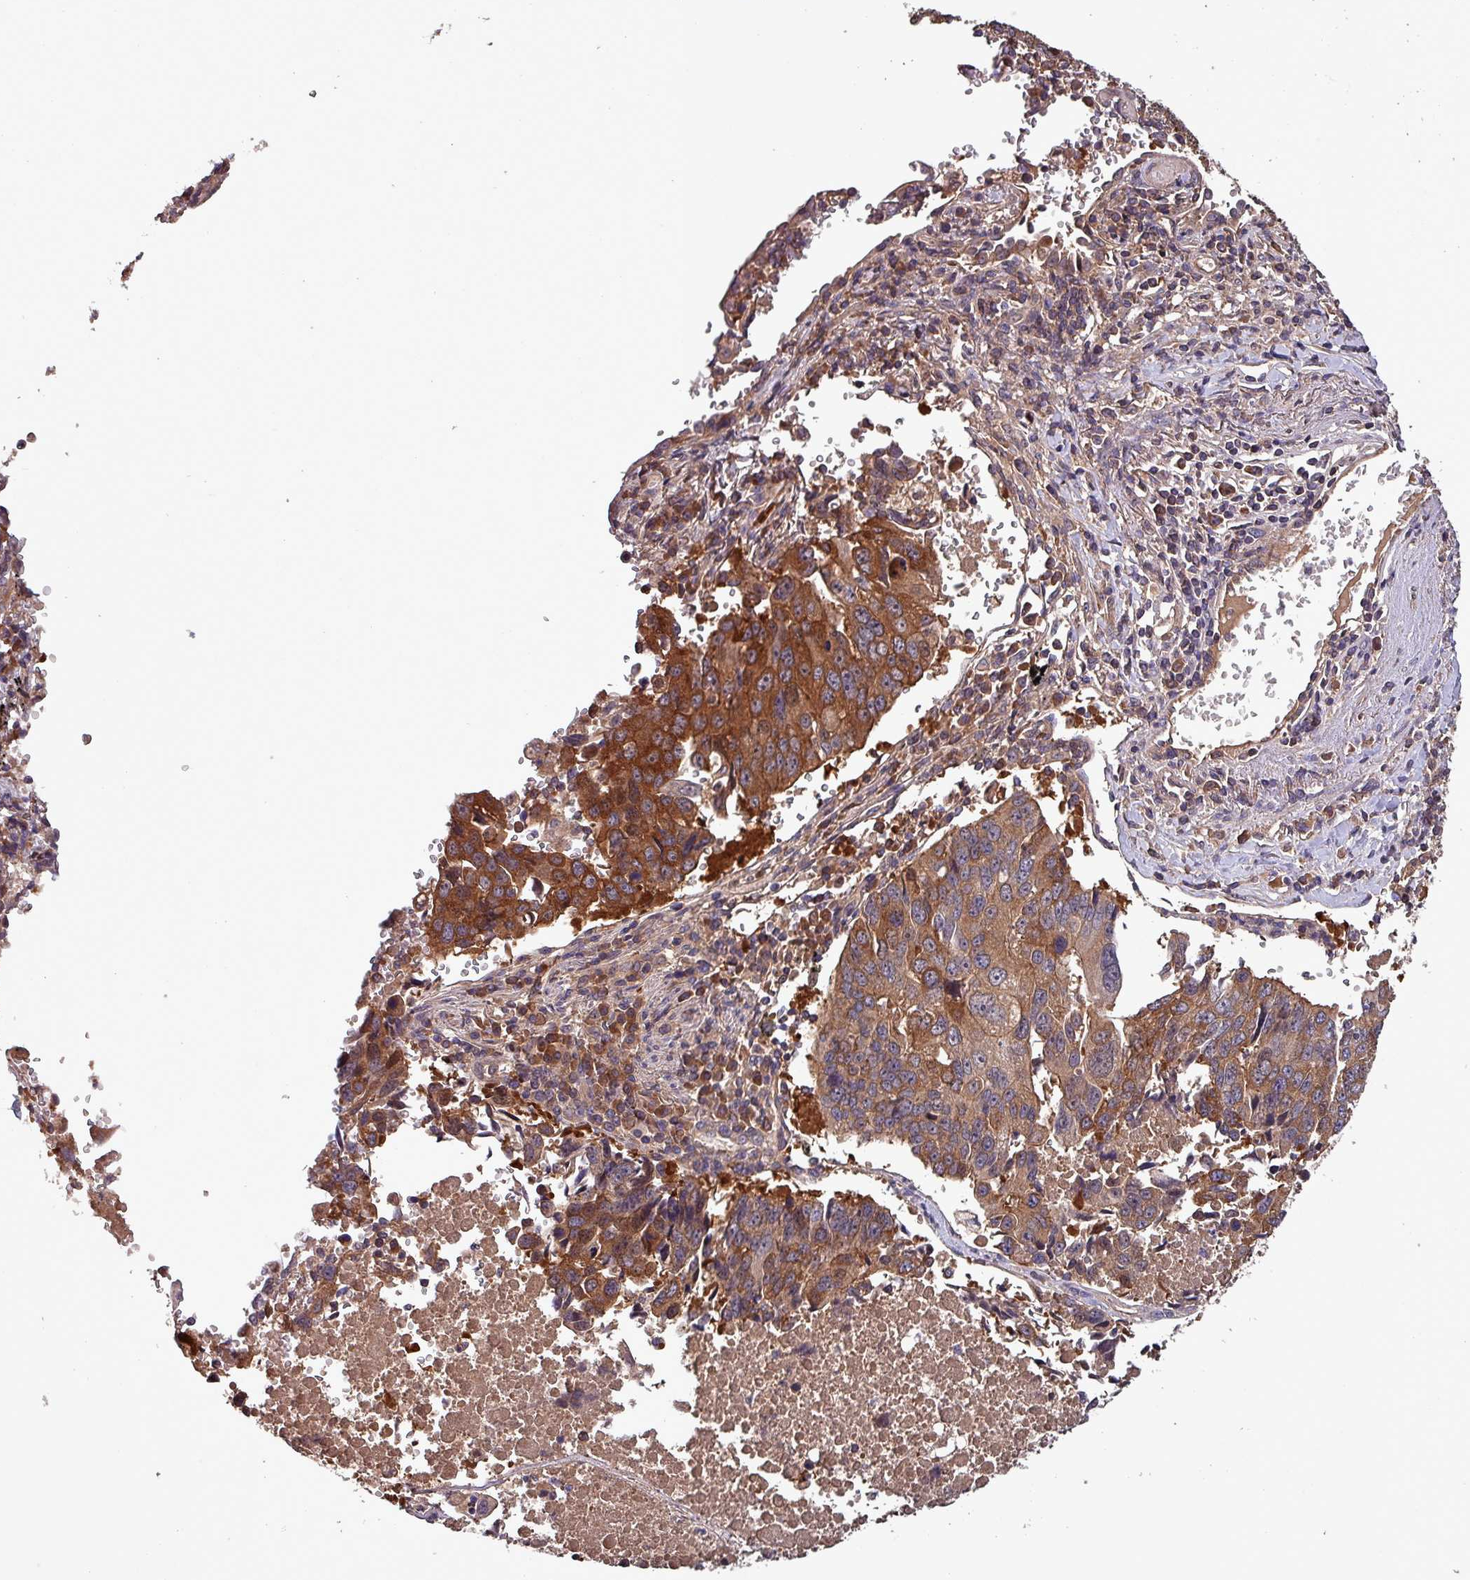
{"staining": {"intensity": "moderate", "quantity": ">75%", "location": "cytoplasmic/membranous"}, "tissue": "lung cancer", "cell_type": "Tumor cells", "image_type": "cancer", "snomed": [{"axis": "morphology", "description": "Squamous cell carcinoma, NOS"}, {"axis": "topography", "description": "Lung"}], "caption": "DAB (3,3'-diaminobenzidine) immunohistochemical staining of human lung cancer demonstrates moderate cytoplasmic/membranous protein expression in about >75% of tumor cells. (DAB (3,3'-diaminobenzidine) IHC with brightfield microscopy, high magnification).", "gene": "PAFAH1B2", "patient": {"sex": "female", "age": 66}}